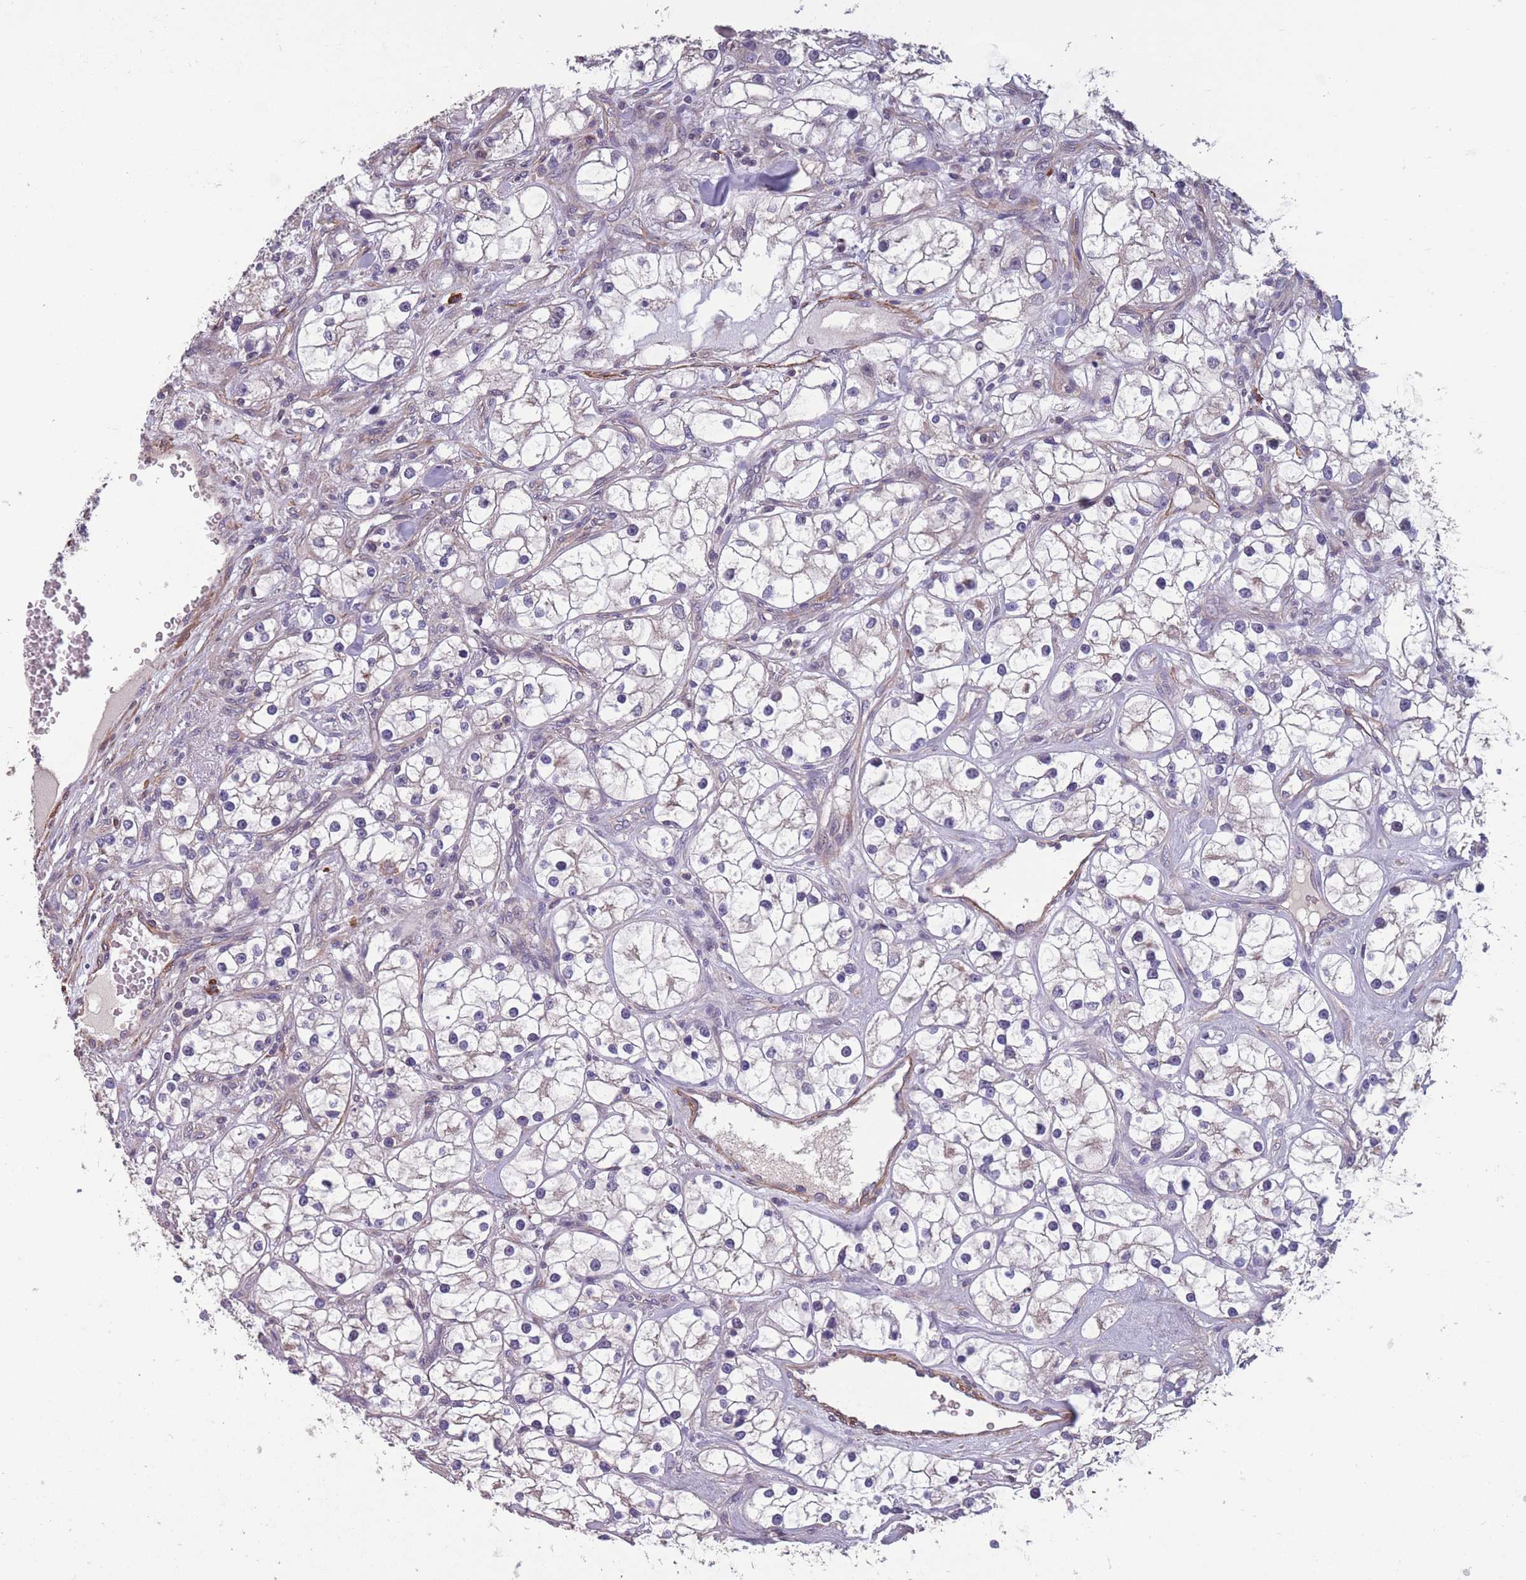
{"staining": {"intensity": "negative", "quantity": "none", "location": "none"}, "tissue": "renal cancer", "cell_type": "Tumor cells", "image_type": "cancer", "snomed": [{"axis": "morphology", "description": "Adenocarcinoma, NOS"}, {"axis": "topography", "description": "Kidney"}], "caption": "Tumor cells show no significant staining in renal cancer.", "gene": "TOMM40L", "patient": {"sex": "male", "age": 77}}